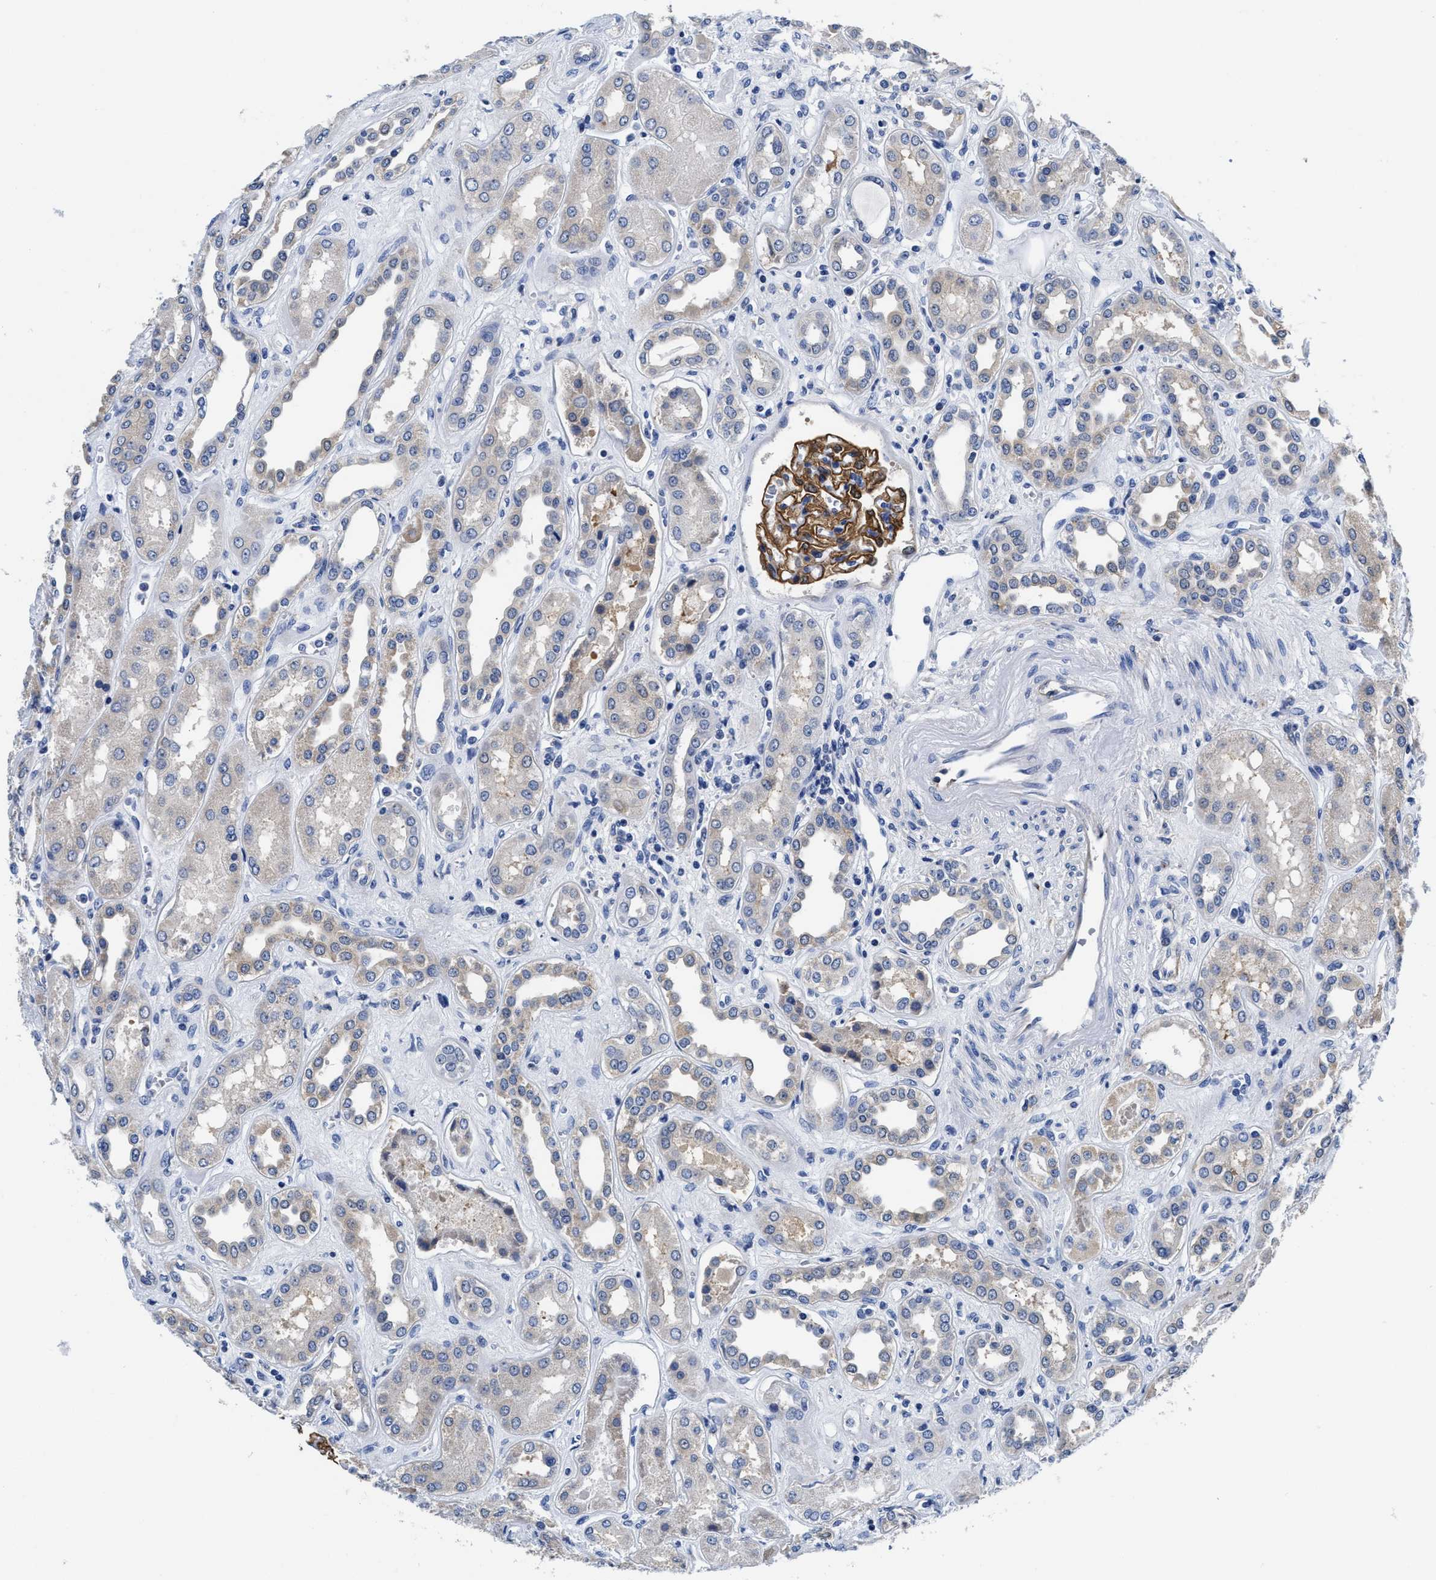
{"staining": {"intensity": "strong", "quantity": ">75%", "location": "cytoplasmic/membranous"}, "tissue": "kidney", "cell_type": "Cells in glomeruli", "image_type": "normal", "snomed": [{"axis": "morphology", "description": "Normal tissue, NOS"}, {"axis": "topography", "description": "Kidney"}], "caption": "DAB (3,3'-diaminobenzidine) immunohistochemical staining of normal kidney demonstrates strong cytoplasmic/membranous protein positivity in approximately >75% of cells in glomeruli. (IHC, brightfield microscopy, high magnification).", "gene": "SLC35F1", "patient": {"sex": "male", "age": 59}}